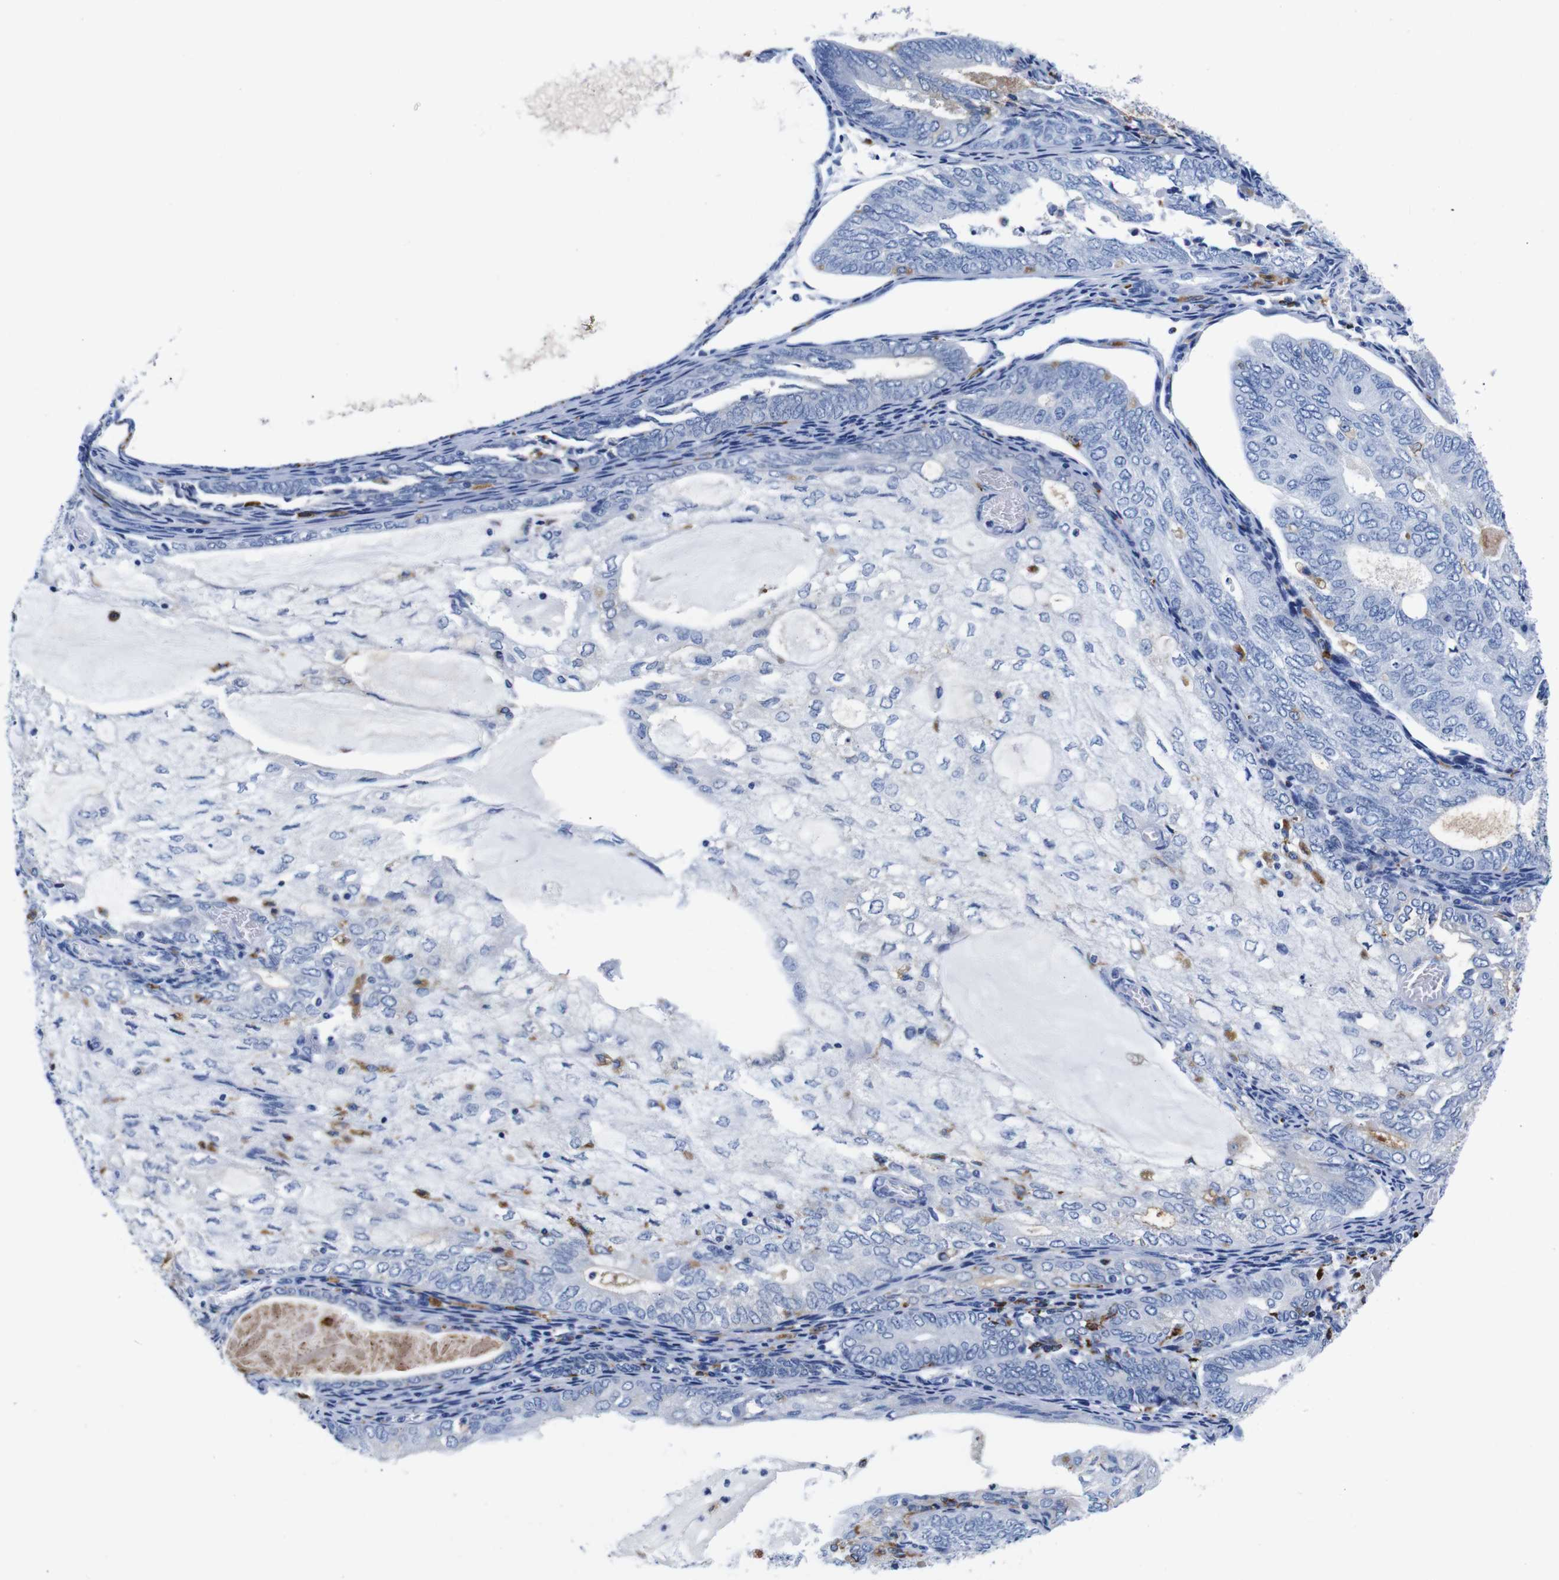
{"staining": {"intensity": "moderate", "quantity": "<25%", "location": "cytoplasmic/membranous"}, "tissue": "endometrial cancer", "cell_type": "Tumor cells", "image_type": "cancer", "snomed": [{"axis": "morphology", "description": "Adenocarcinoma, NOS"}, {"axis": "topography", "description": "Endometrium"}], "caption": "Human endometrial cancer stained with a protein marker exhibits moderate staining in tumor cells.", "gene": "HLA-DMB", "patient": {"sex": "female", "age": 81}}